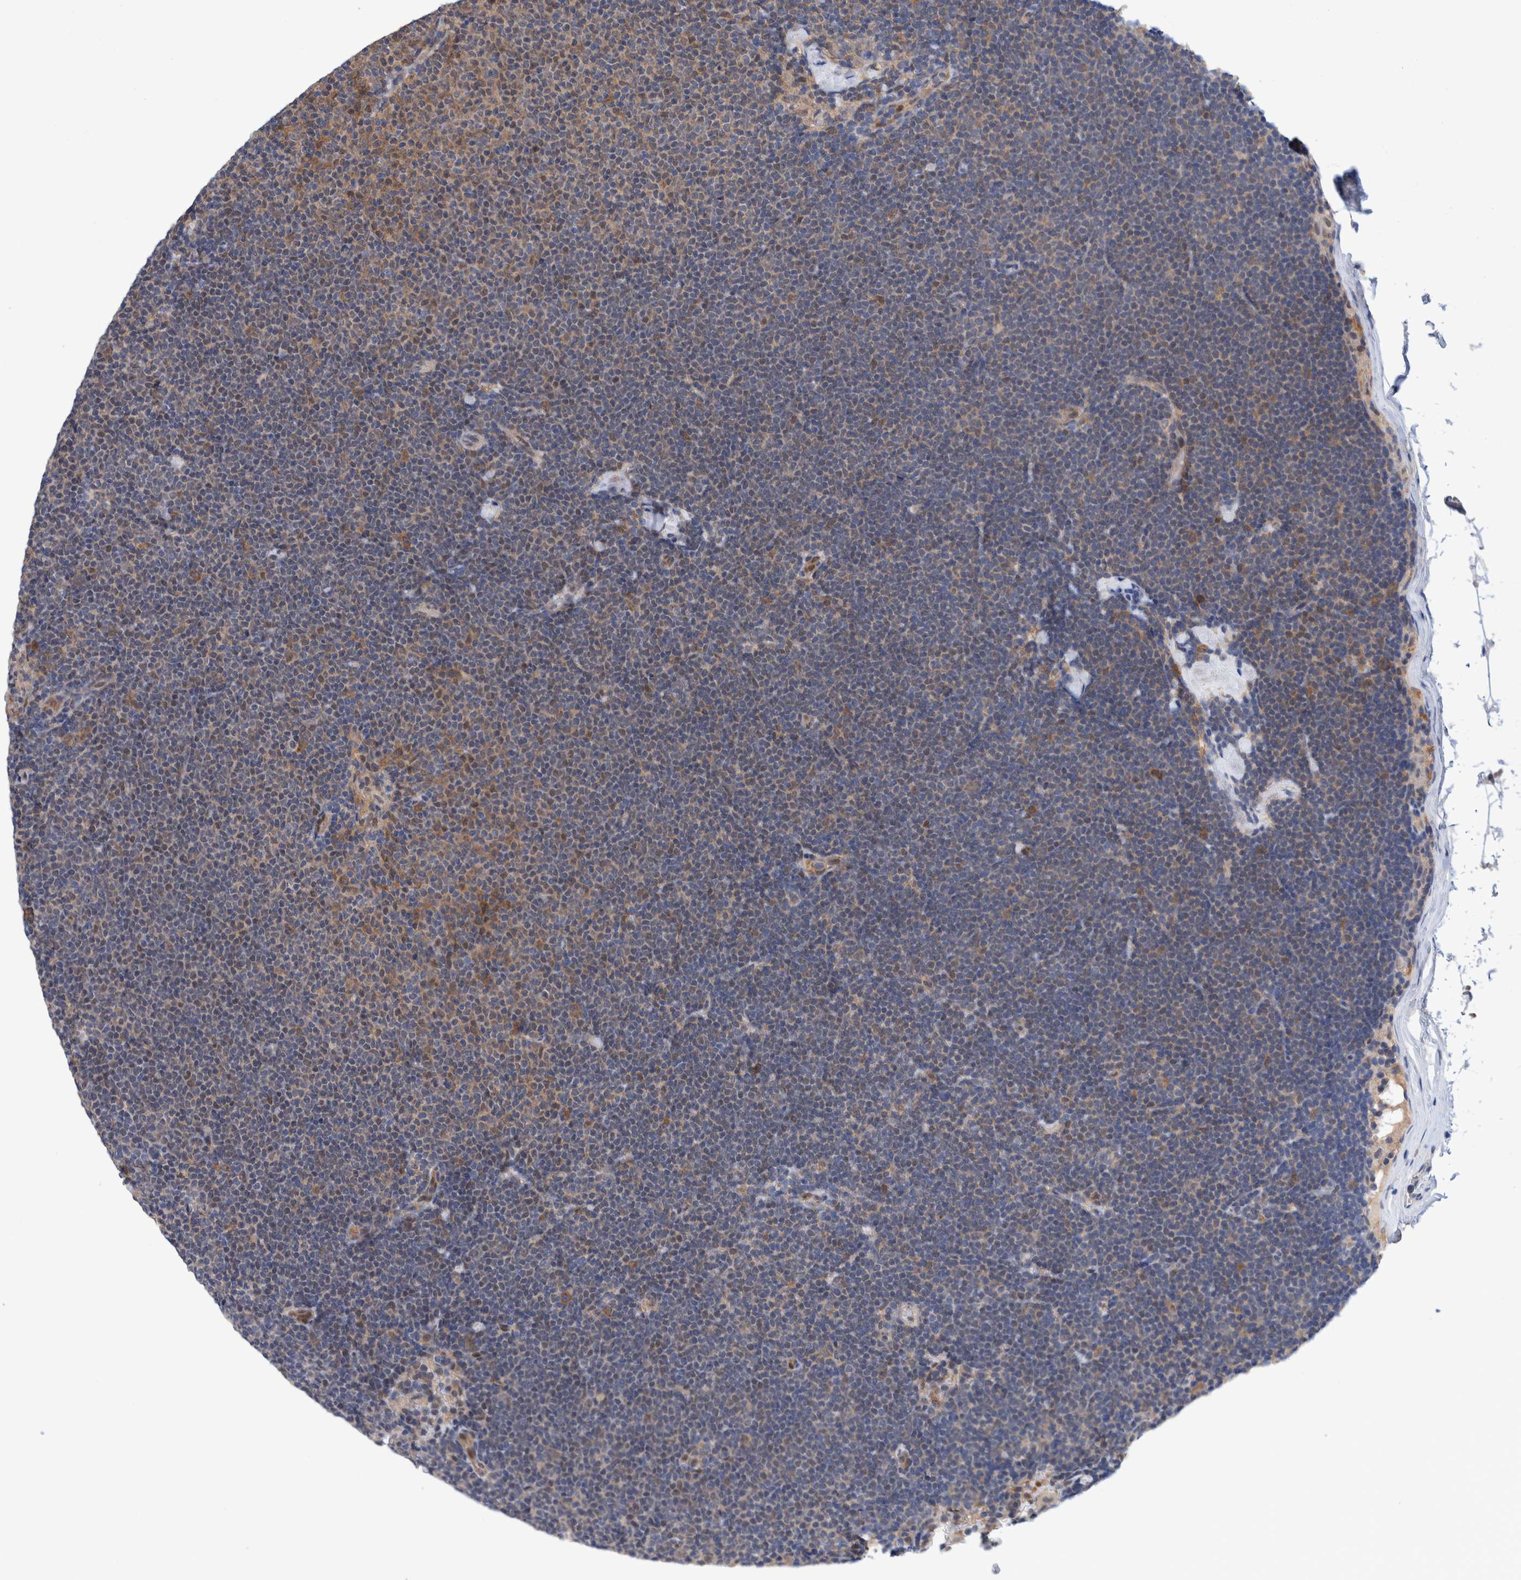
{"staining": {"intensity": "moderate", "quantity": "<25%", "location": "cytoplasmic/membranous"}, "tissue": "lymphoma", "cell_type": "Tumor cells", "image_type": "cancer", "snomed": [{"axis": "morphology", "description": "Malignant lymphoma, non-Hodgkin's type, Low grade"}, {"axis": "topography", "description": "Lymph node"}], "caption": "This histopathology image reveals IHC staining of human lymphoma, with low moderate cytoplasmic/membranous expression in about <25% of tumor cells.", "gene": "PFAS", "patient": {"sex": "female", "age": 53}}